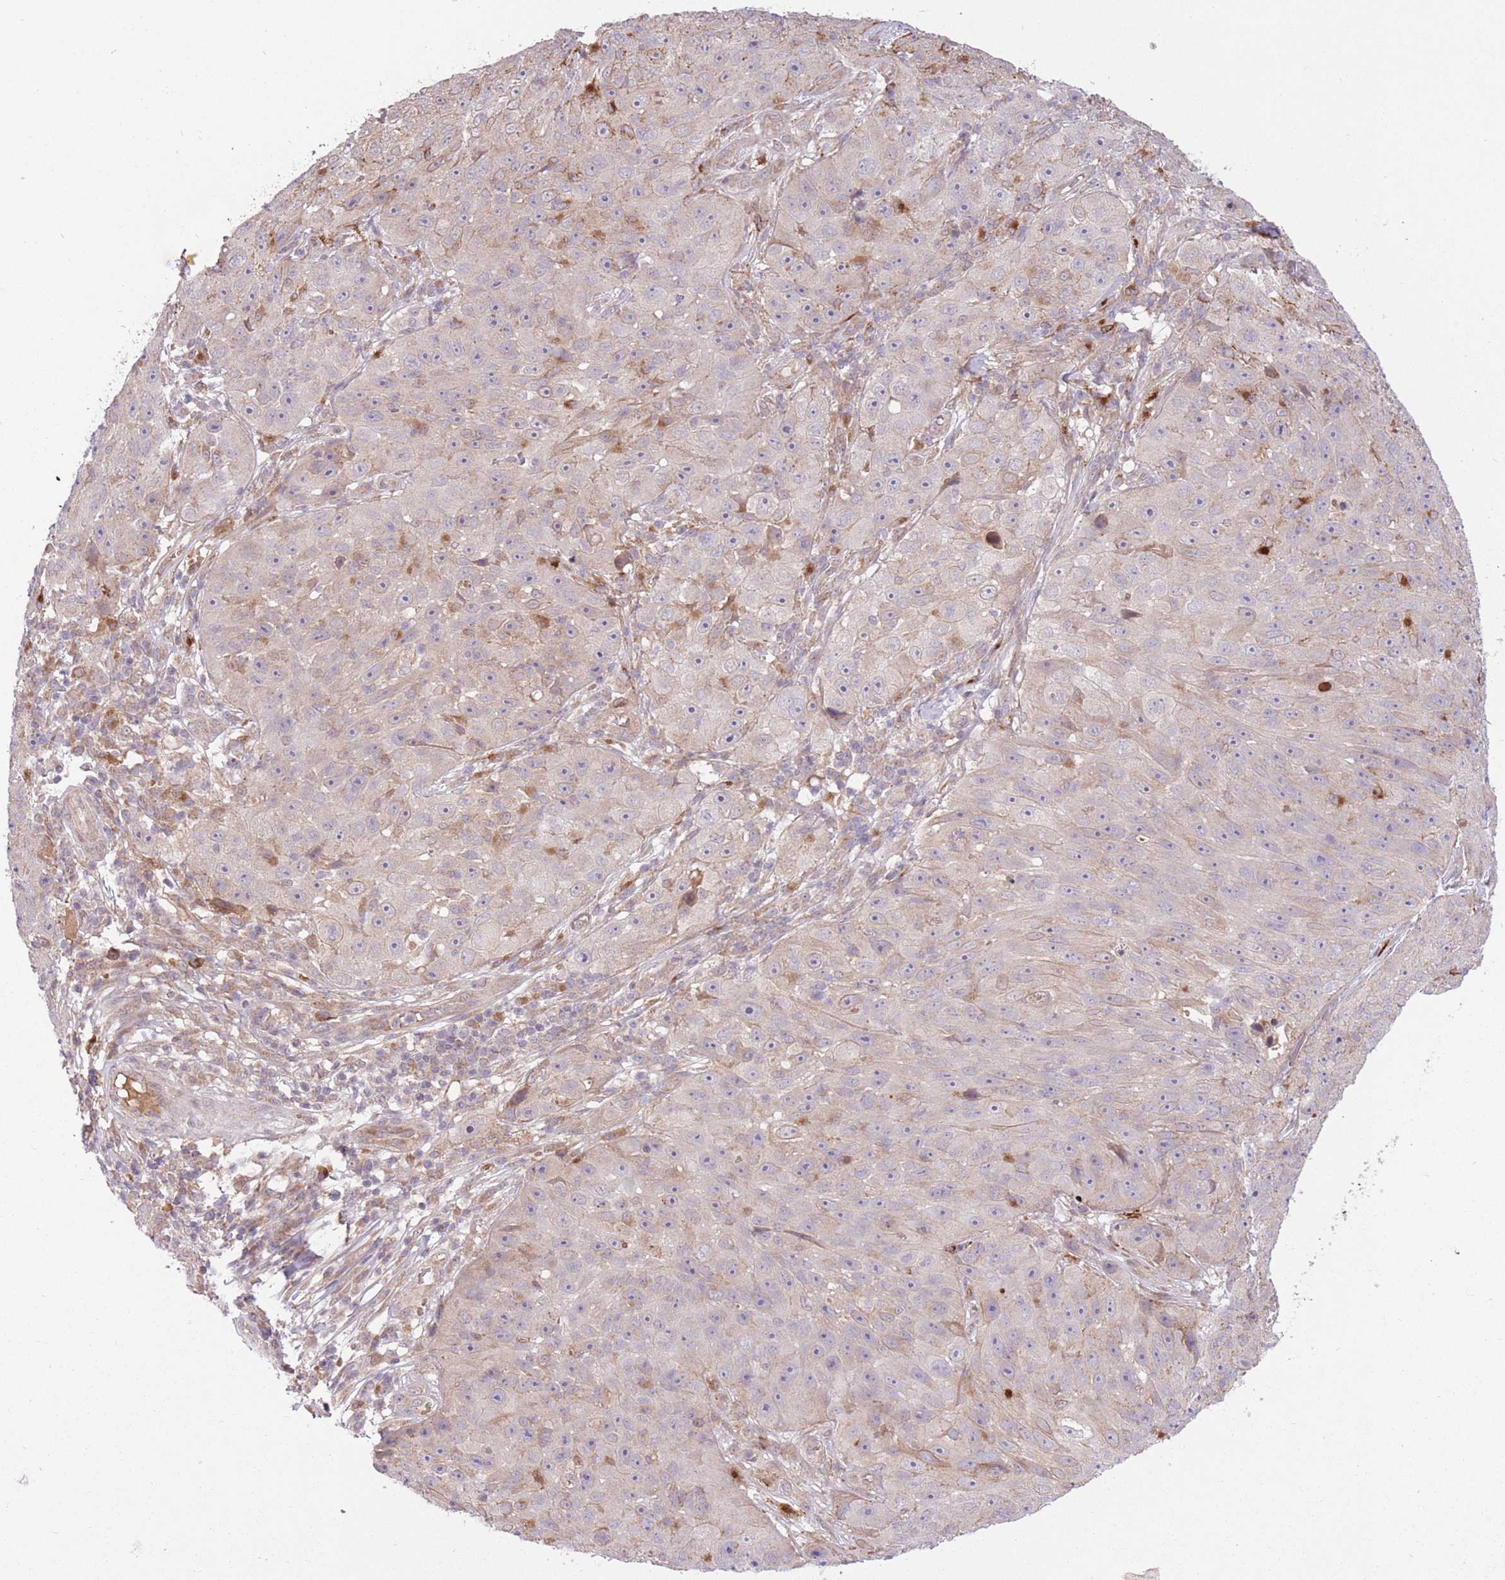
{"staining": {"intensity": "moderate", "quantity": "<25%", "location": "cytoplasmic/membranous"}, "tissue": "skin cancer", "cell_type": "Tumor cells", "image_type": "cancer", "snomed": [{"axis": "morphology", "description": "Squamous cell carcinoma, NOS"}, {"axis": "topography", "description": "Skin"}], "caption": "Skin cancer (squamous cell carcinoma) was stained to show a protein in brown. There is low levels of moderate cytoplasmic/membranous positivity in approximately <25% of tumor cells.", "gene": "POLR3F", "patient": {"sex": "female", "age": 87}}